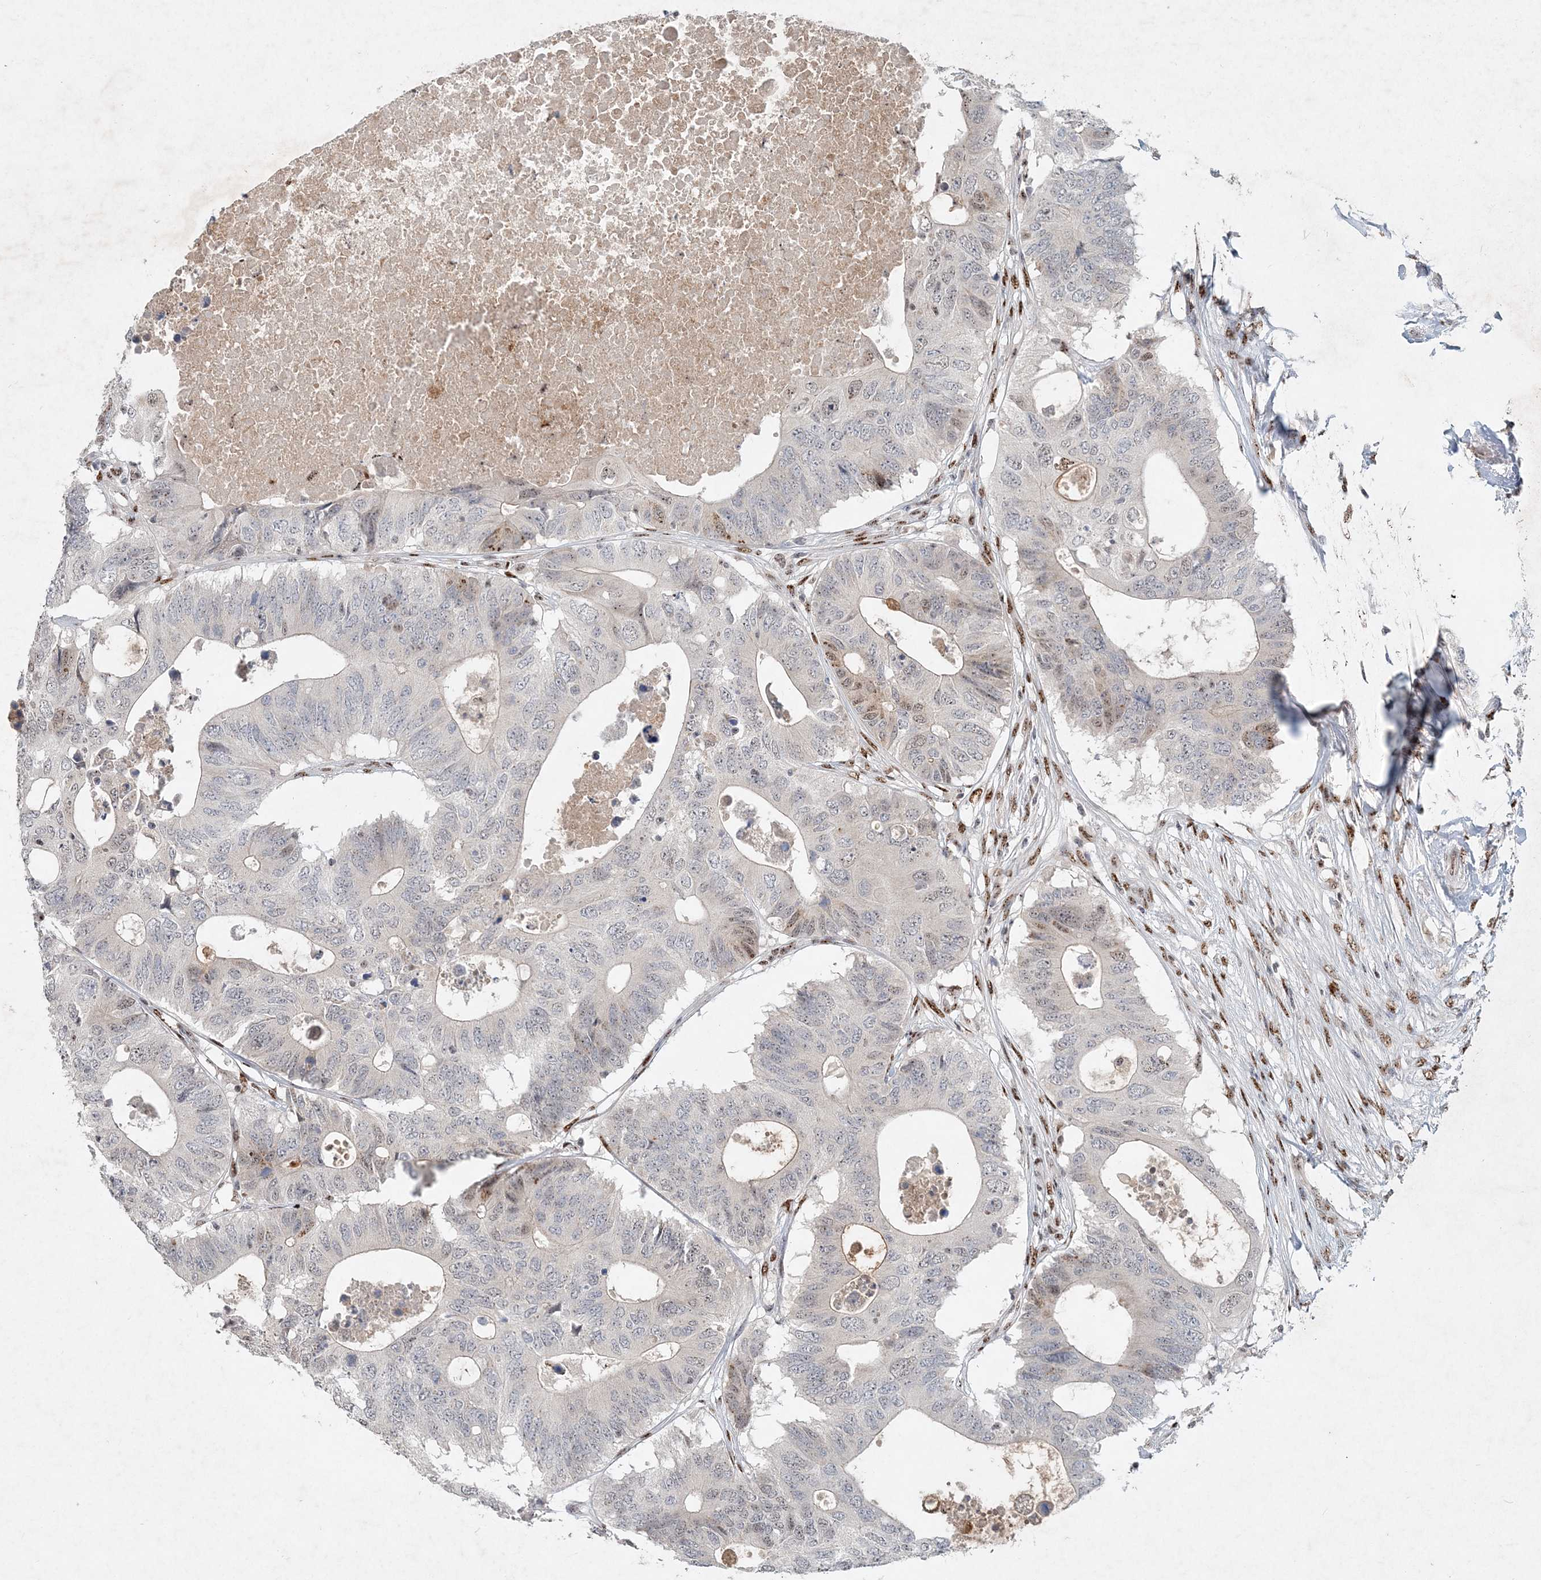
{"staining": {"intensity": "moderate", "quantity": "<25%", "location": "nuclear"}, "tissue": "colorectal cancer", "cell_type": "Tumor cells", "image_type": "cancer", "snomed": [{"axis": "morphology", "description": "Adenocarcinoma, NOS"}, {"axis": "topography", "description": "Colon"}], "caption": "Tumor cells reveal low levels of moderate nuclear expression in approximately <25% of cells in human colorectal cancer (adenocarcinoma). (DAB IHC, brown staining for protein, blue staining for nuclei).", "gene": "GIN1", "patient": {"sex": "male", "age": 71}}